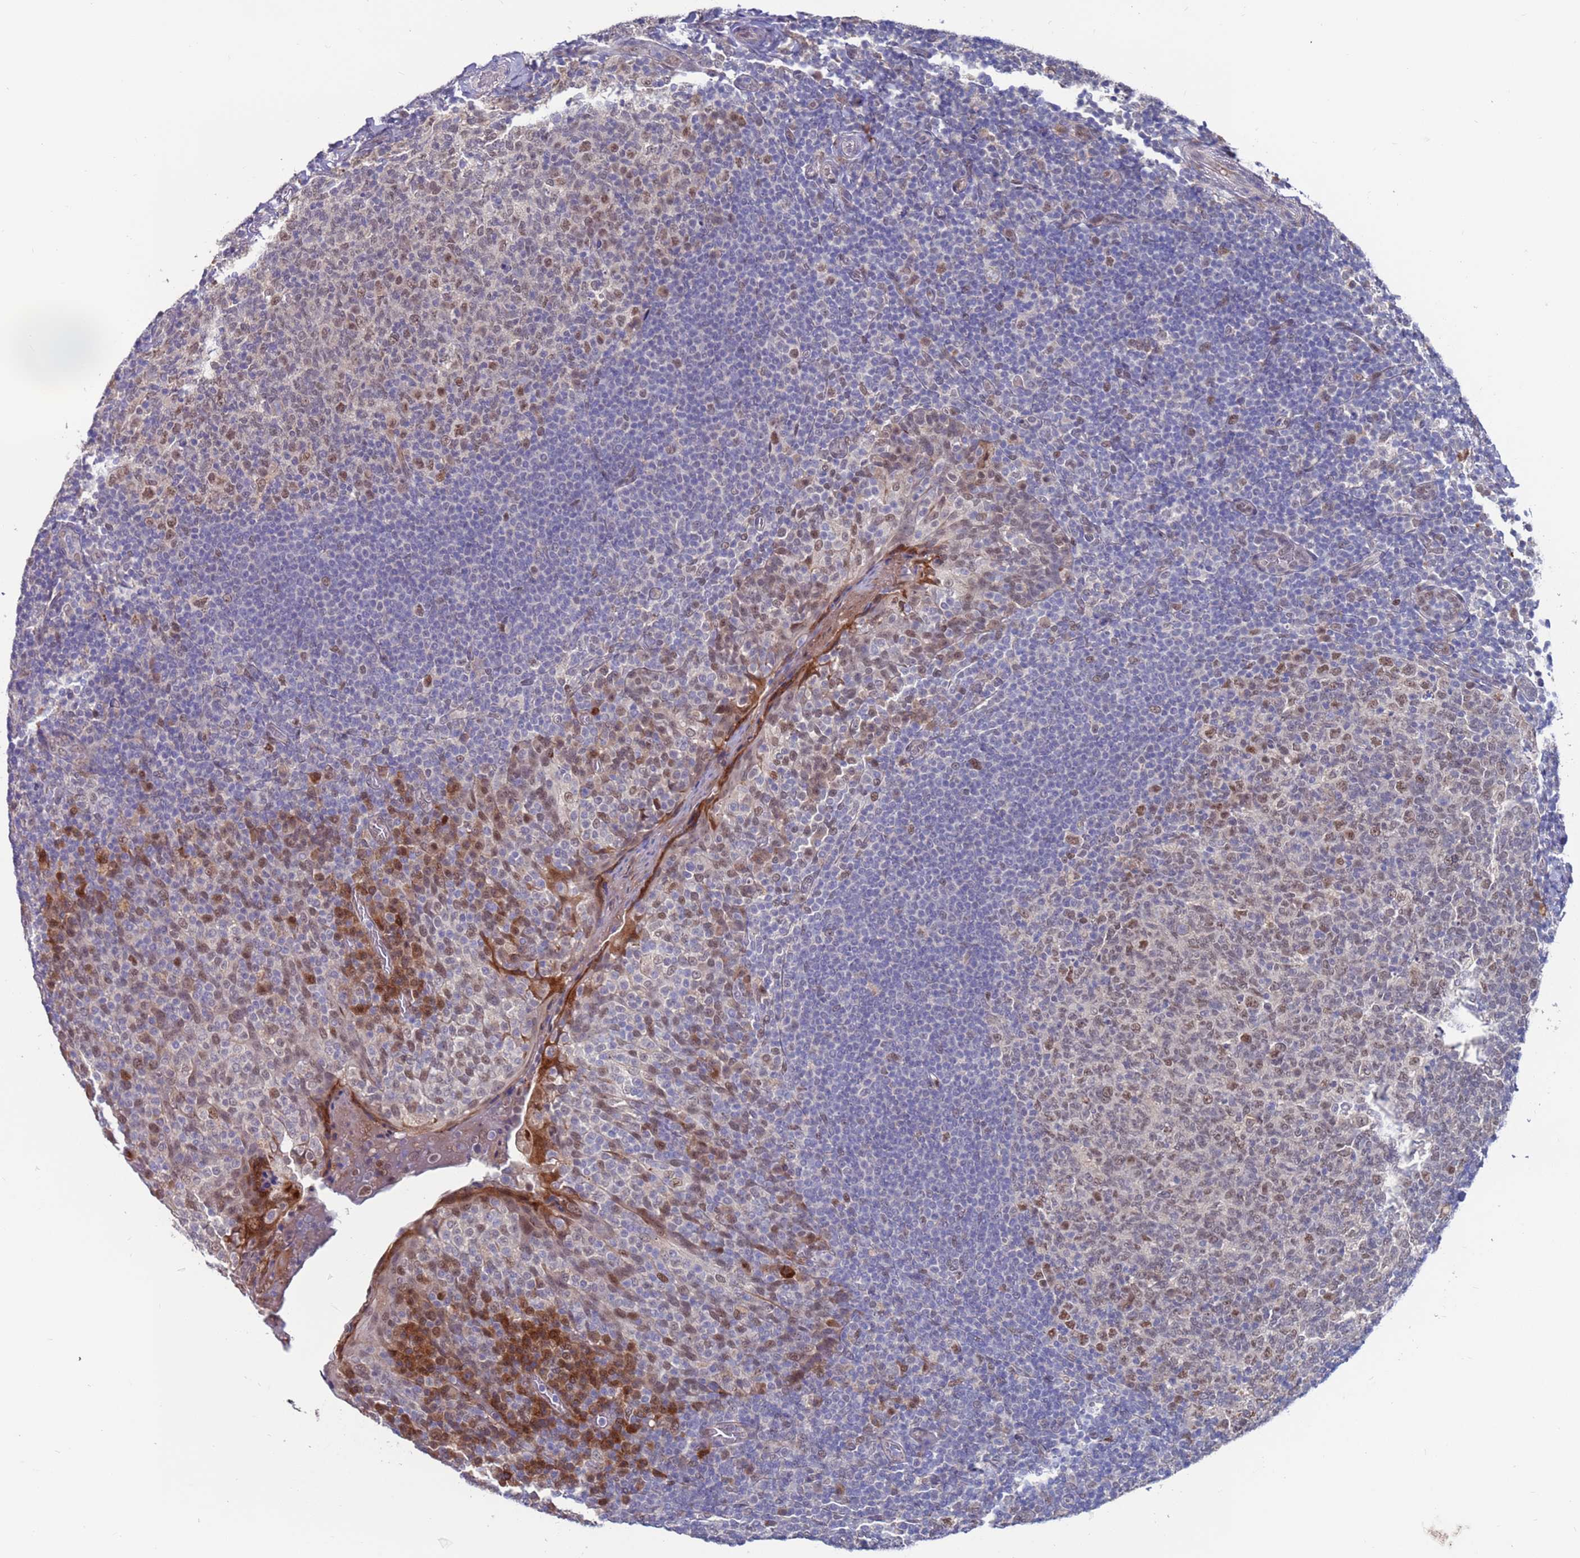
{"staining": {"intensity": "weak", "quantity": "25%-75%", "location": "nuclear"}, "tissue": "tonsil", "cell_type": "Germinal center cells", "image_type": "normal", "snomed": [{"axis": "morphology", "description": "Normal tissue, NOS"}, {"axis": "topography", "description": "Tonsil"}], "caption": "Immunohistochemical staining of unremarkable human tonsil displays 25%-75% levels of weak nuclear protein expression in approximately 25%-75% of germinal center cells. Using DAB (3,3'-diaminobenzidine) (brown) and hematoxylin (blue) stains, captured at high magnification using brightfield microscopy.", "gene": "FBXO27", "patient": {"sex": "female", "age": 19}}